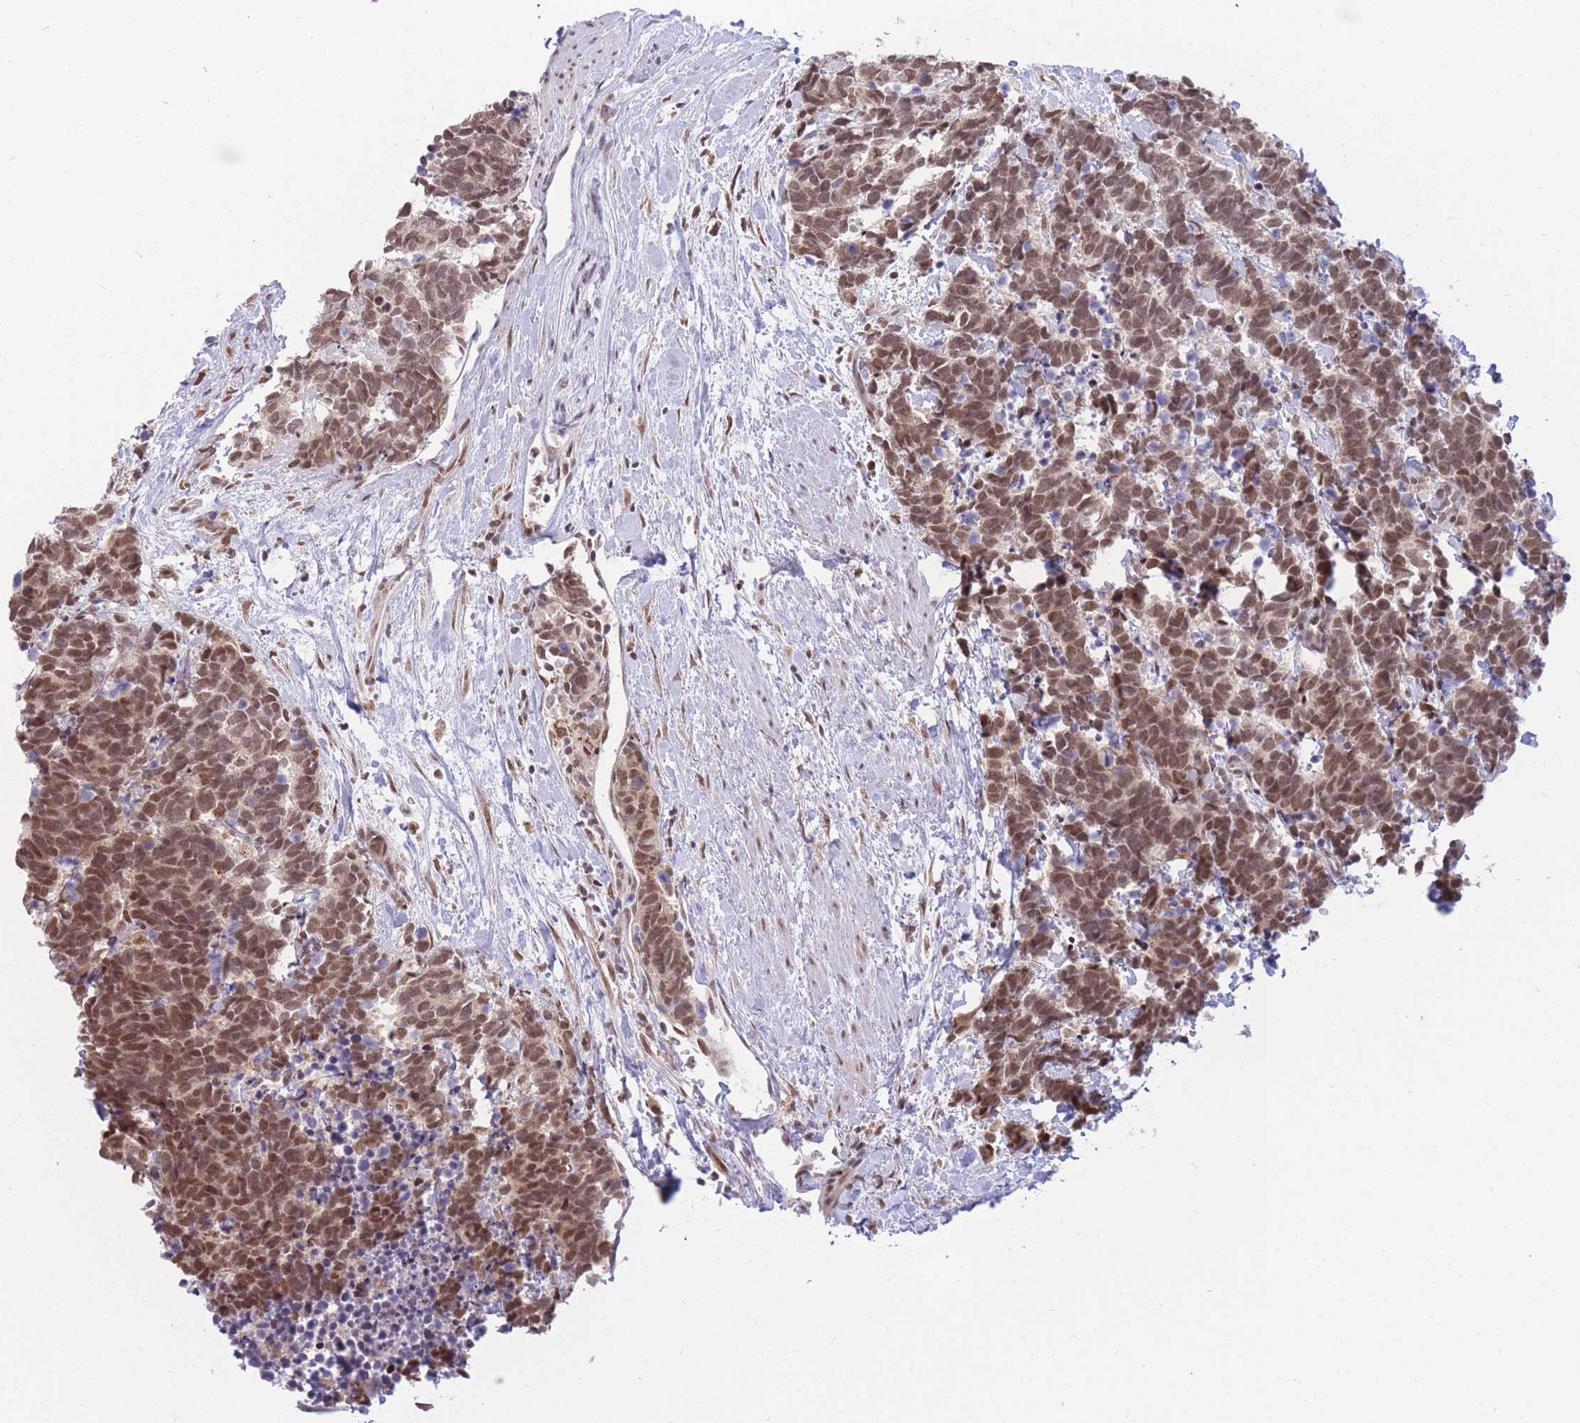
{"staining": {"intensity": "moderate", "quantity": ">75%", "location": "nuclear"}, "tissue": "carcinoid", "cell_type": "Tumor cells", "image_type": "cancer", "snomed": [{"axis": "morphology", "description": "Carcinoma, NOS"}, {"axis": "morphology", "description": "Carcinoid, malignant, NOS"}, {"axis": "topography", "description": "Prostate"}], "caption": "Protein staining of carcinoid tissue reveals moderate nuclear positivity in about >75% of tumor cells. (brown staining indicates protein expression, while blue staining denotes nuclei).", "gene": "TARBP2", "patient": {"sex": "male", "age": 57}}